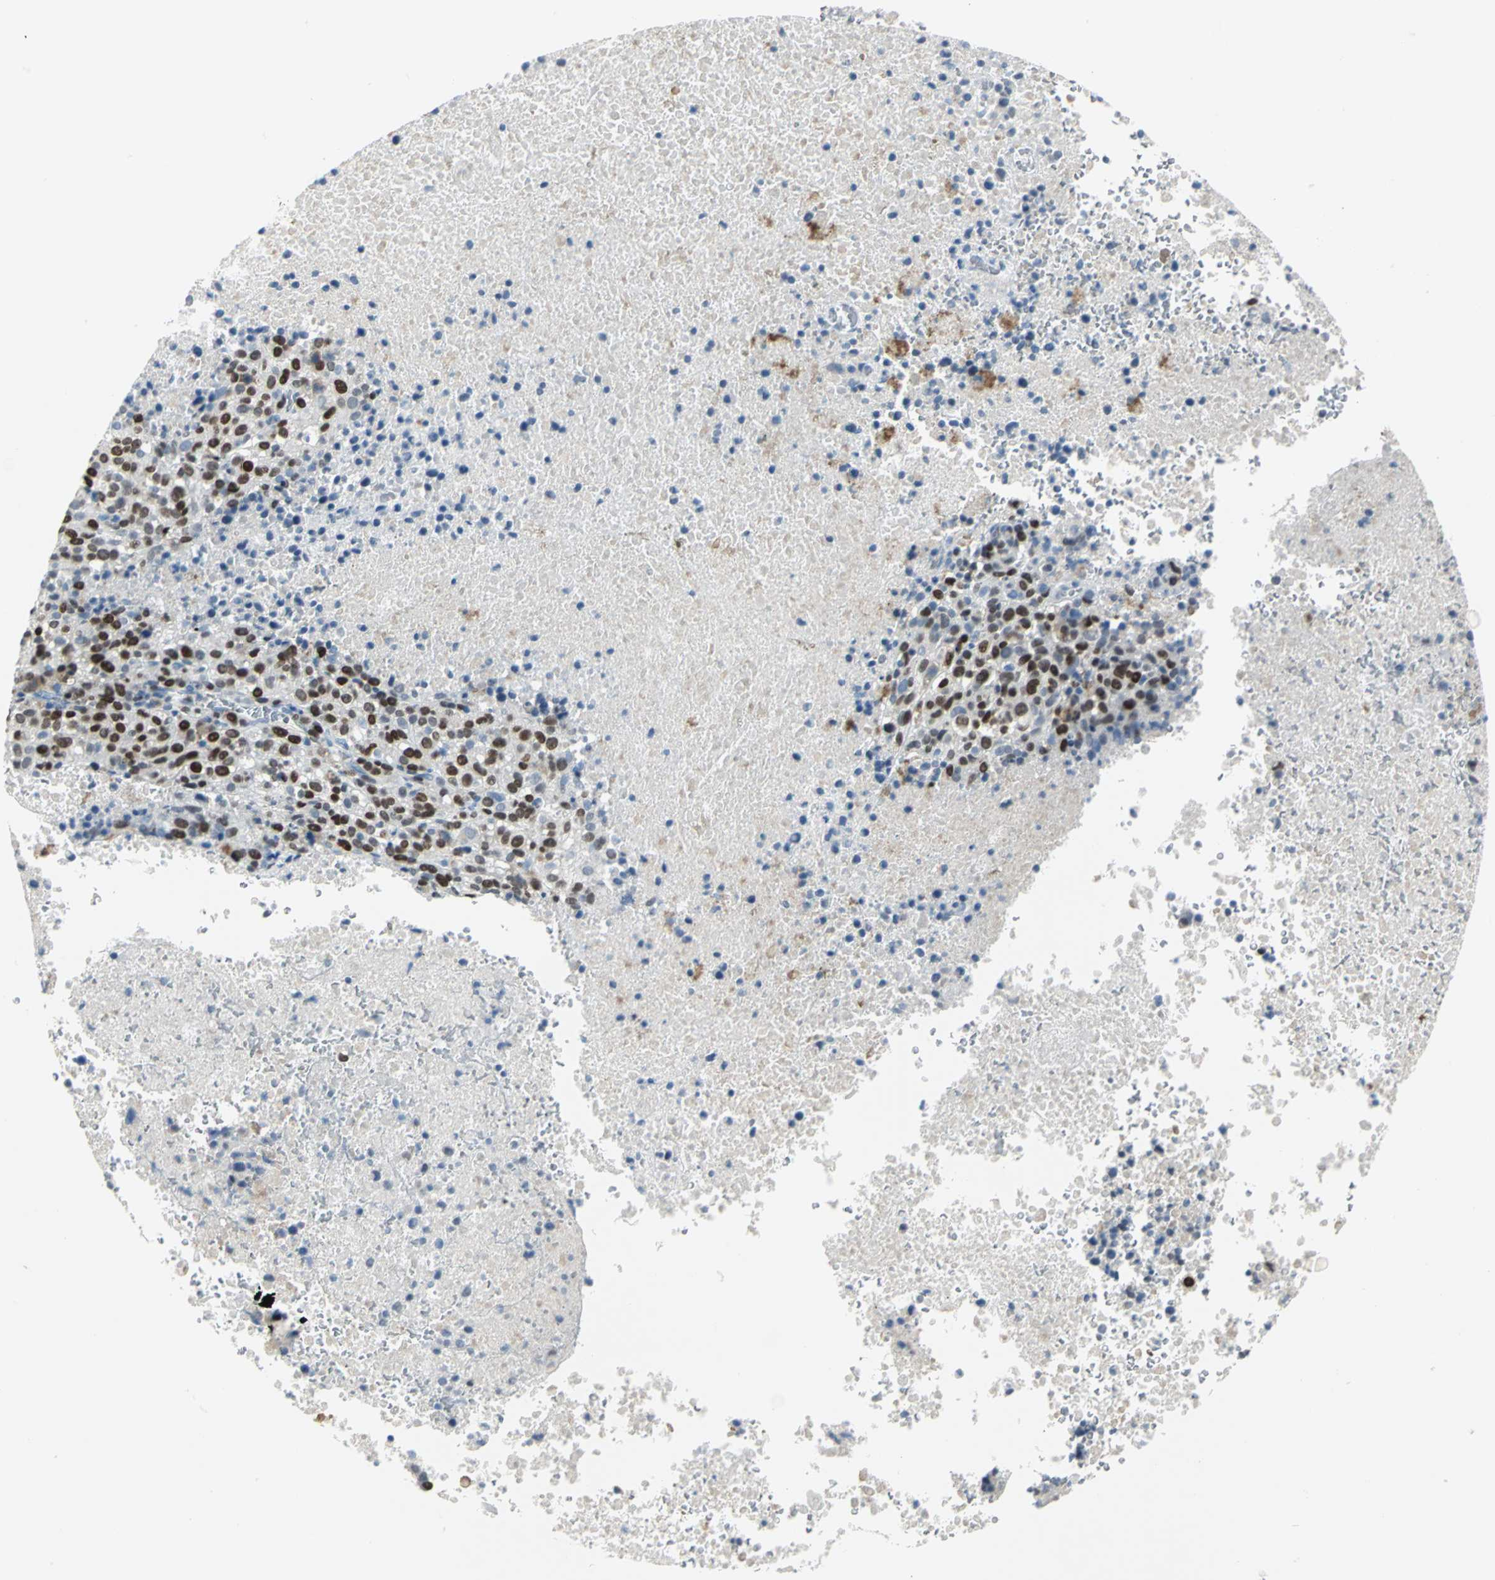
{"staining": {"intensity": "strong", "quantity": ">75%", "location": "nuclear"}, "tissue": "melanoma", "cell_type": "Tumor cells", "image_type": "cancer", "snomed": [{"axis": "morphology", "description": "Malignant melanoma, Metastatic site"}, {"axis": "topography", "description": "Cerebral cortex"}], "caption": "About >75% of tumor cells in malignant melanoma (metastatic site) exhibit strong nuclear protein staining as visualized by brown immunohistochemical staining.", "gene": "MCM4", "patient": {"sex": "female", "age": 52}}